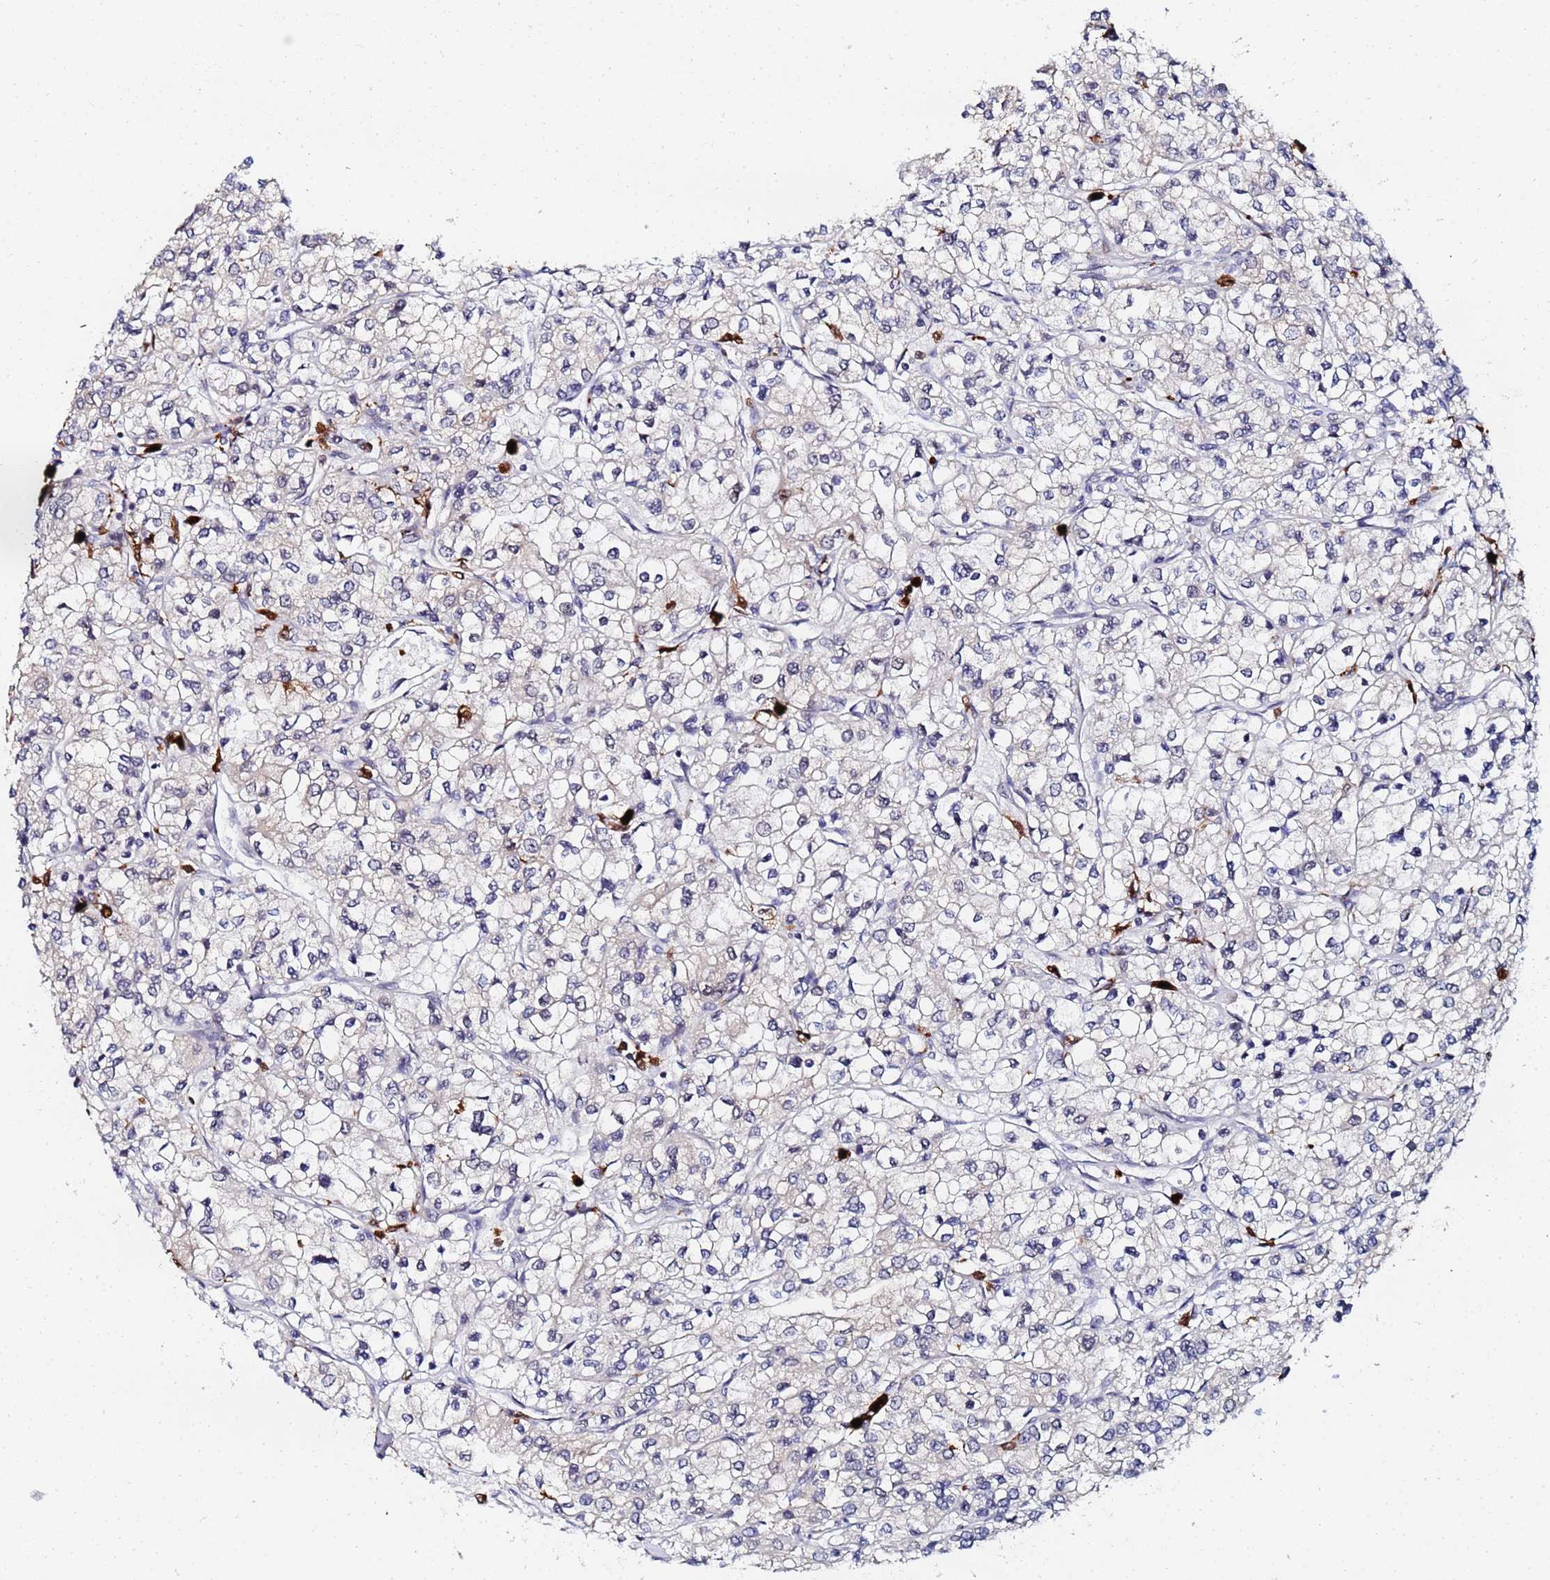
{"staining": {"intensity": "negative", "quantity": "none", "location": "none"}, "tissue": "renal cancer", "cell_type": "Tumor cells", "image_type": "cancer", "snomed": [{"axis": "morphology", "description": "Adenocarcinoma, NOS"}, {"axis": "topography", "description": "Kidney"}], "caption": "This is an immunohistochemistry (IHC) histopathology image of human renal adenocarcinoma. There is no staining in tumor cells.", "gene": "MTCL1", "patient": {"sex": "male", "age": 80}}